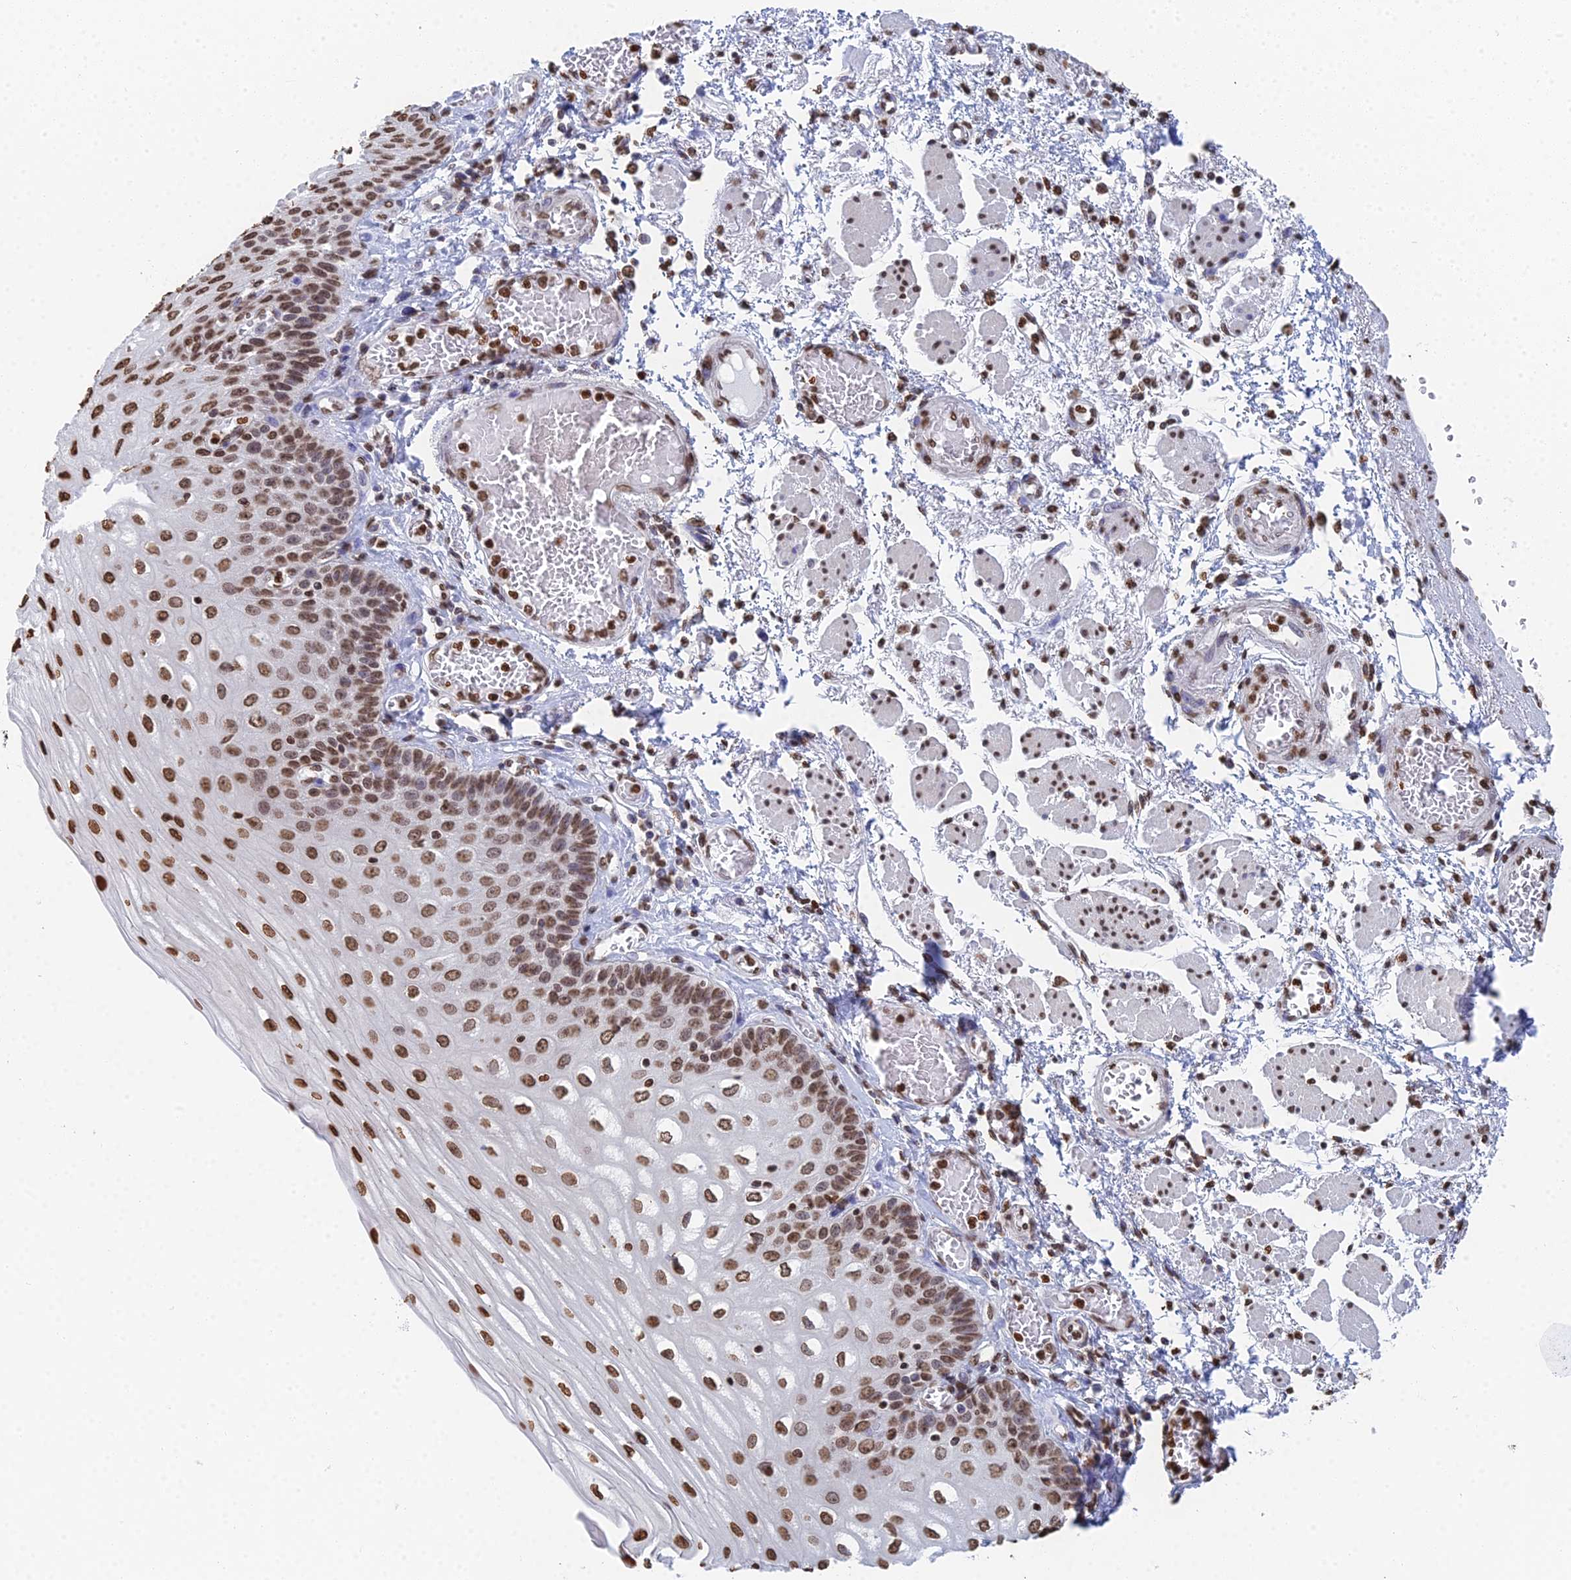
{"staining": {"intensity": "moderate", "quantity": ">75%", "location": "nuclear"}, "tissue": "esophagus", "cell_type": "Squamous epithelial cells", "image_type": "normal", "snomed": [{"axis": "morphology", "description": "Normal tissue, NOS"}, {"axis": "topography", "description": "Esophagus"}], "caption": "This is a histology image of immunohistochemistry staining of normal esophagus, which shows moderate expression in the nuclear of squamous epithelial cells.", "gene": "GBP3", "patient": {"sex": "male", "age": 81}}